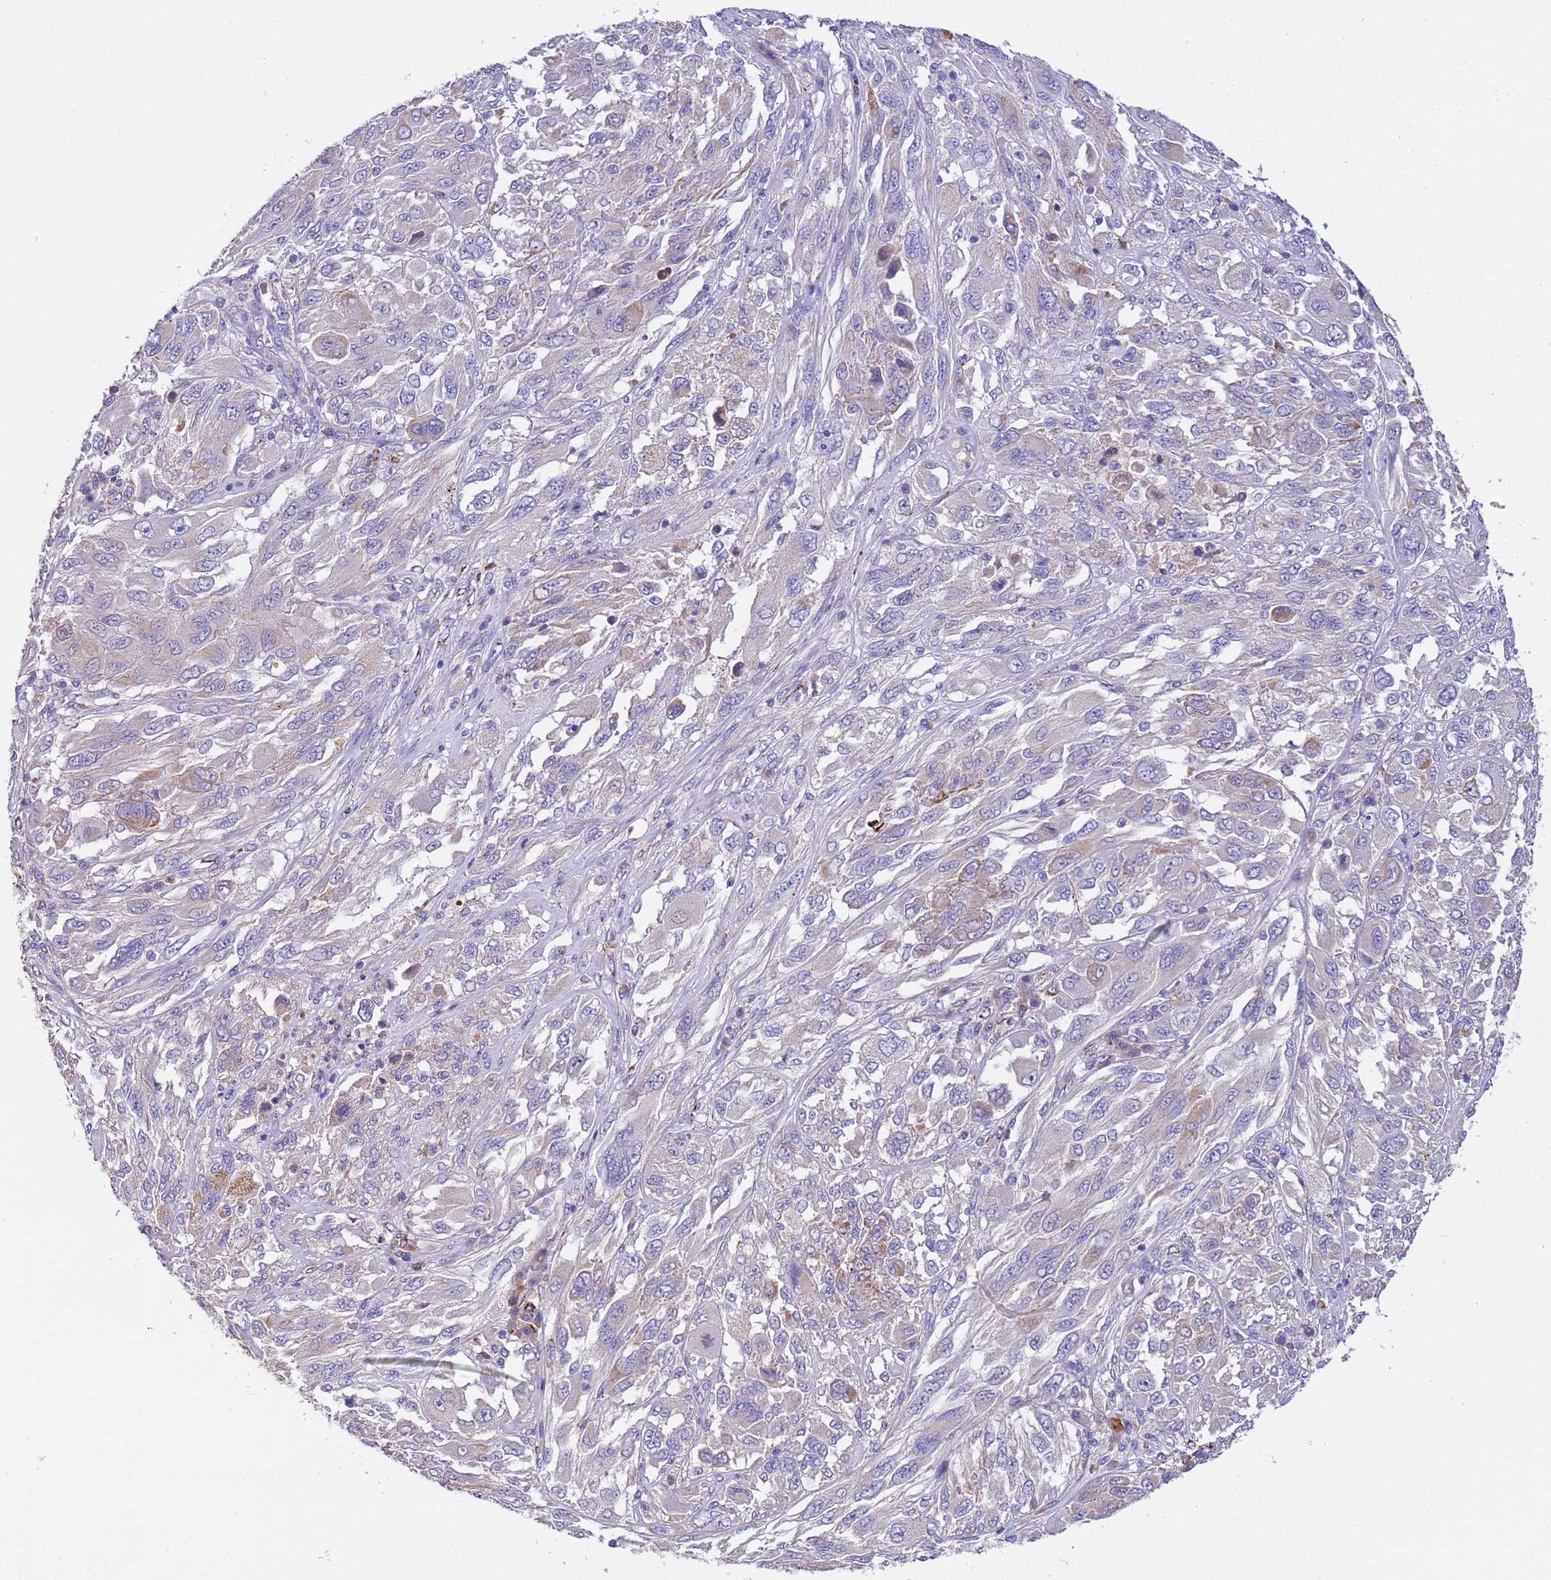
{"staining": {"intensity": "weak", "quantity": "<25%", "location": "cytoplasmic/membranous"}, "tissue": "melanoma", "cell_type": "Tumor cells", "image_type": "cancer", "snomed": [{"axis": "morphology", "description": "Malignant melanoma, NOS"}, {"axis": "topography", "description": "Skin"}], "caption": "Immunohistochemistry photomicrograph of neoplastic tissue: melanoma stained with DAB (3,3'-diaminobenzidine) demonstrates no significant protein expression in tumor cells. Nuclei are stained in blue.", "gene": "SLC24A3", "patient": {"sex": "female", "age": 91}}